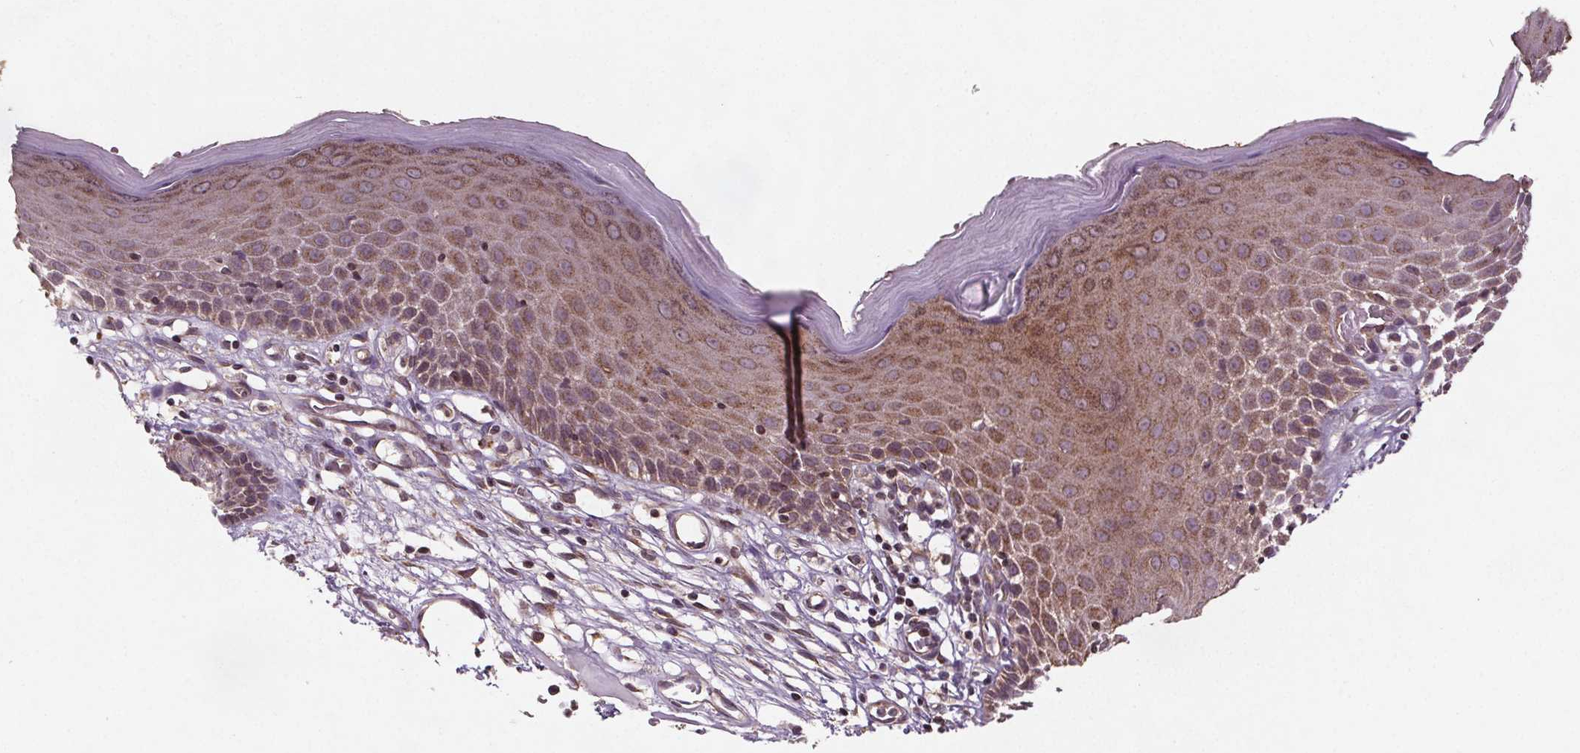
{"staining": {"intensity": "weak", "quantity": "25%-75%", "location": "cytoplasmic/membranous"}, "tissue": "skin", "cell_type": "Epidermal cells", "image_type": "normal", "snomed": [{"axis": "morphology", "description": "Normal tissue, NOS"}, {"axis": "topography", "description": "Vulva"}], "caption": "This histopathology image exhibits normal skin stained with immunohistochemistry (IHC) to label a protein in brown. The cytoplasmic/membranous of epidermal cells show weak positivity for the protein. Nuclei are counter-stained blue.", "gene": "STRN3", "patient": {"sex": "female", "age": 68}}